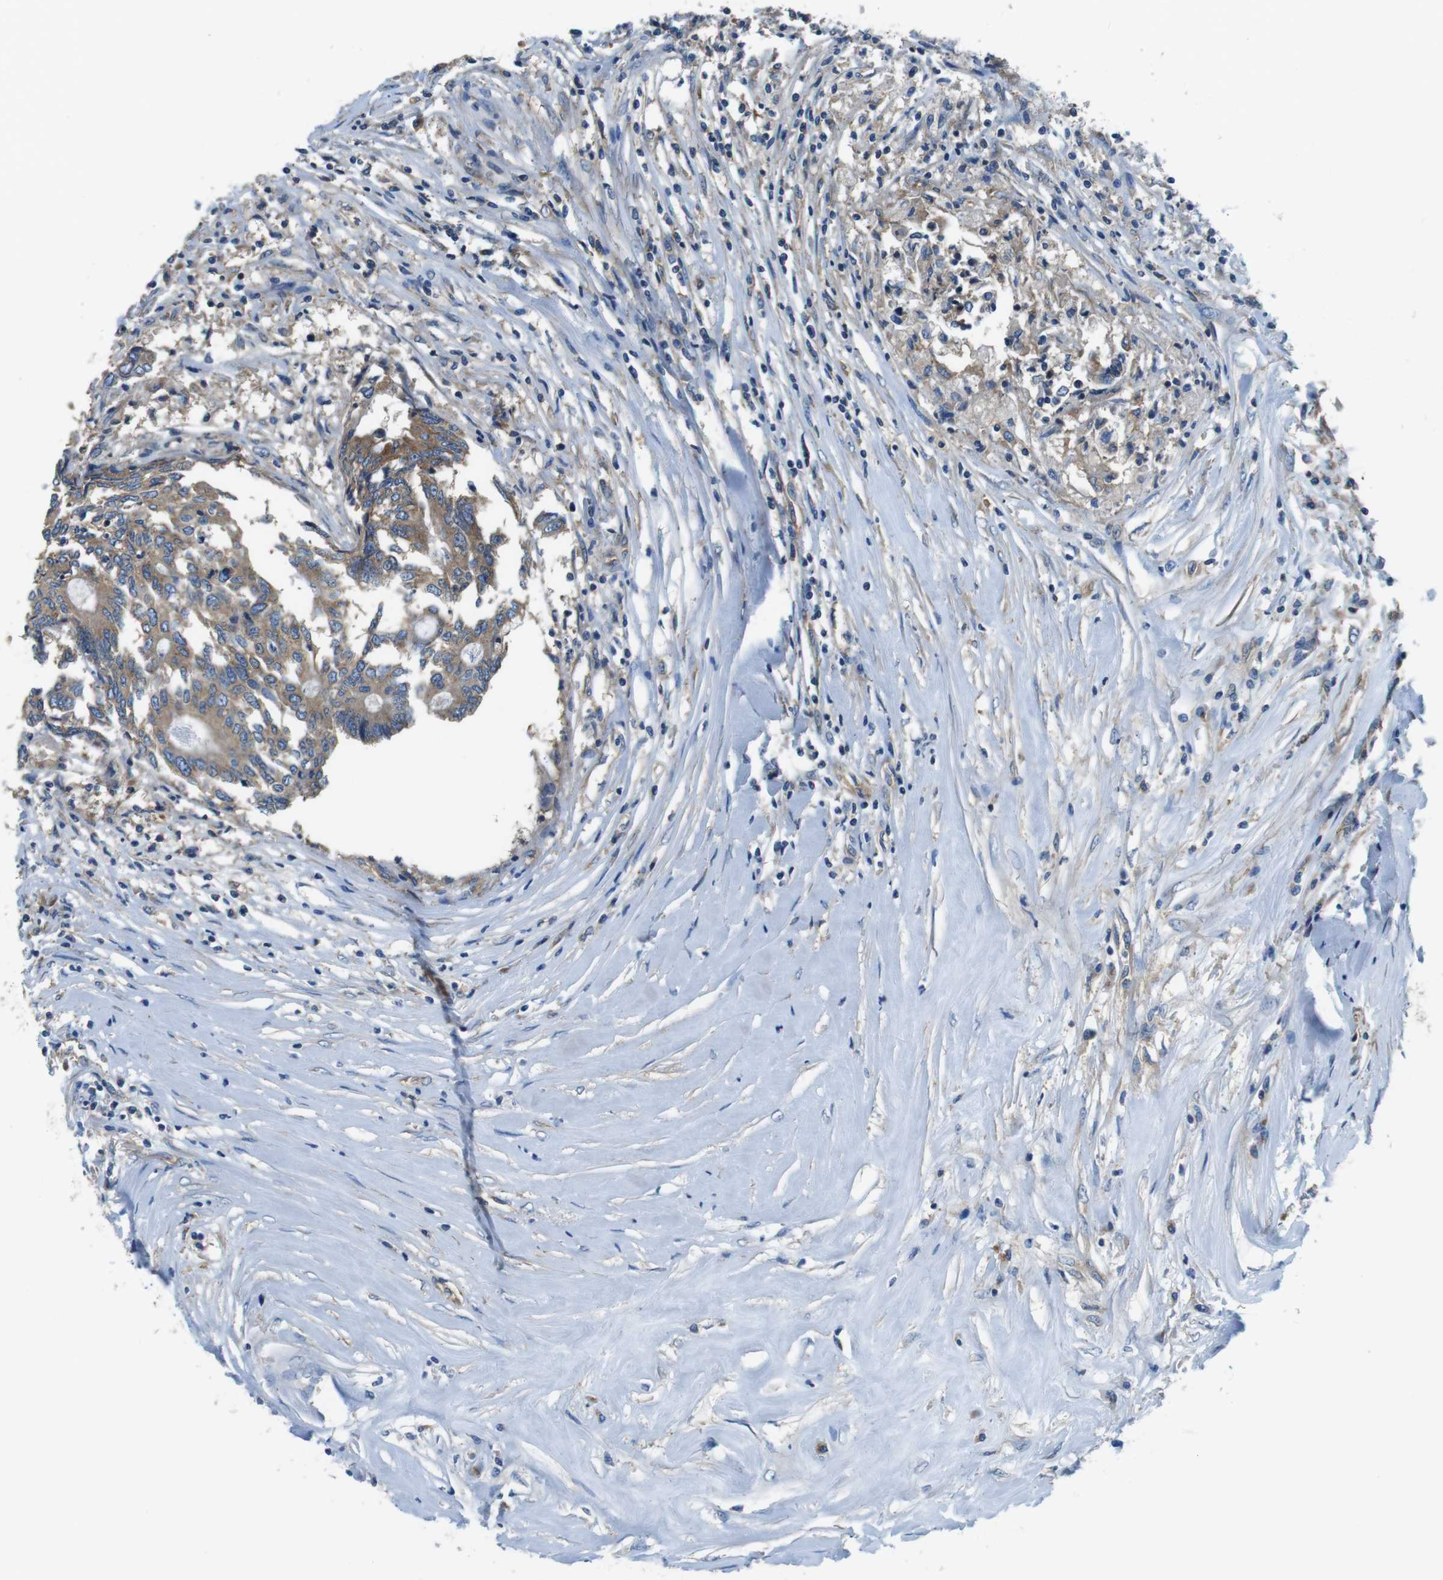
{"staining": {"intensity": "moderate", "quantity": ">75%", "location": "cytoplasmic/membranous"}, "tissue": "colorectal cancer", "cell_type": "Tumor cells", "image_type": "cancer", "snomed": [{"axis": "morphology", "description": "Adenocarcinoma, NOS"}, {"axis": "topography", "description": "Rectum"}], "caption": "Colorectal adenocarcinoma stained for a protein exhibits moderate cytoplasmic/membranous positivity in tumor cells. (DAB IHC with brightfield microscopy, high magnification).", "gene": "DENND4C", "patient": {"sex": "male", "age": 63}}